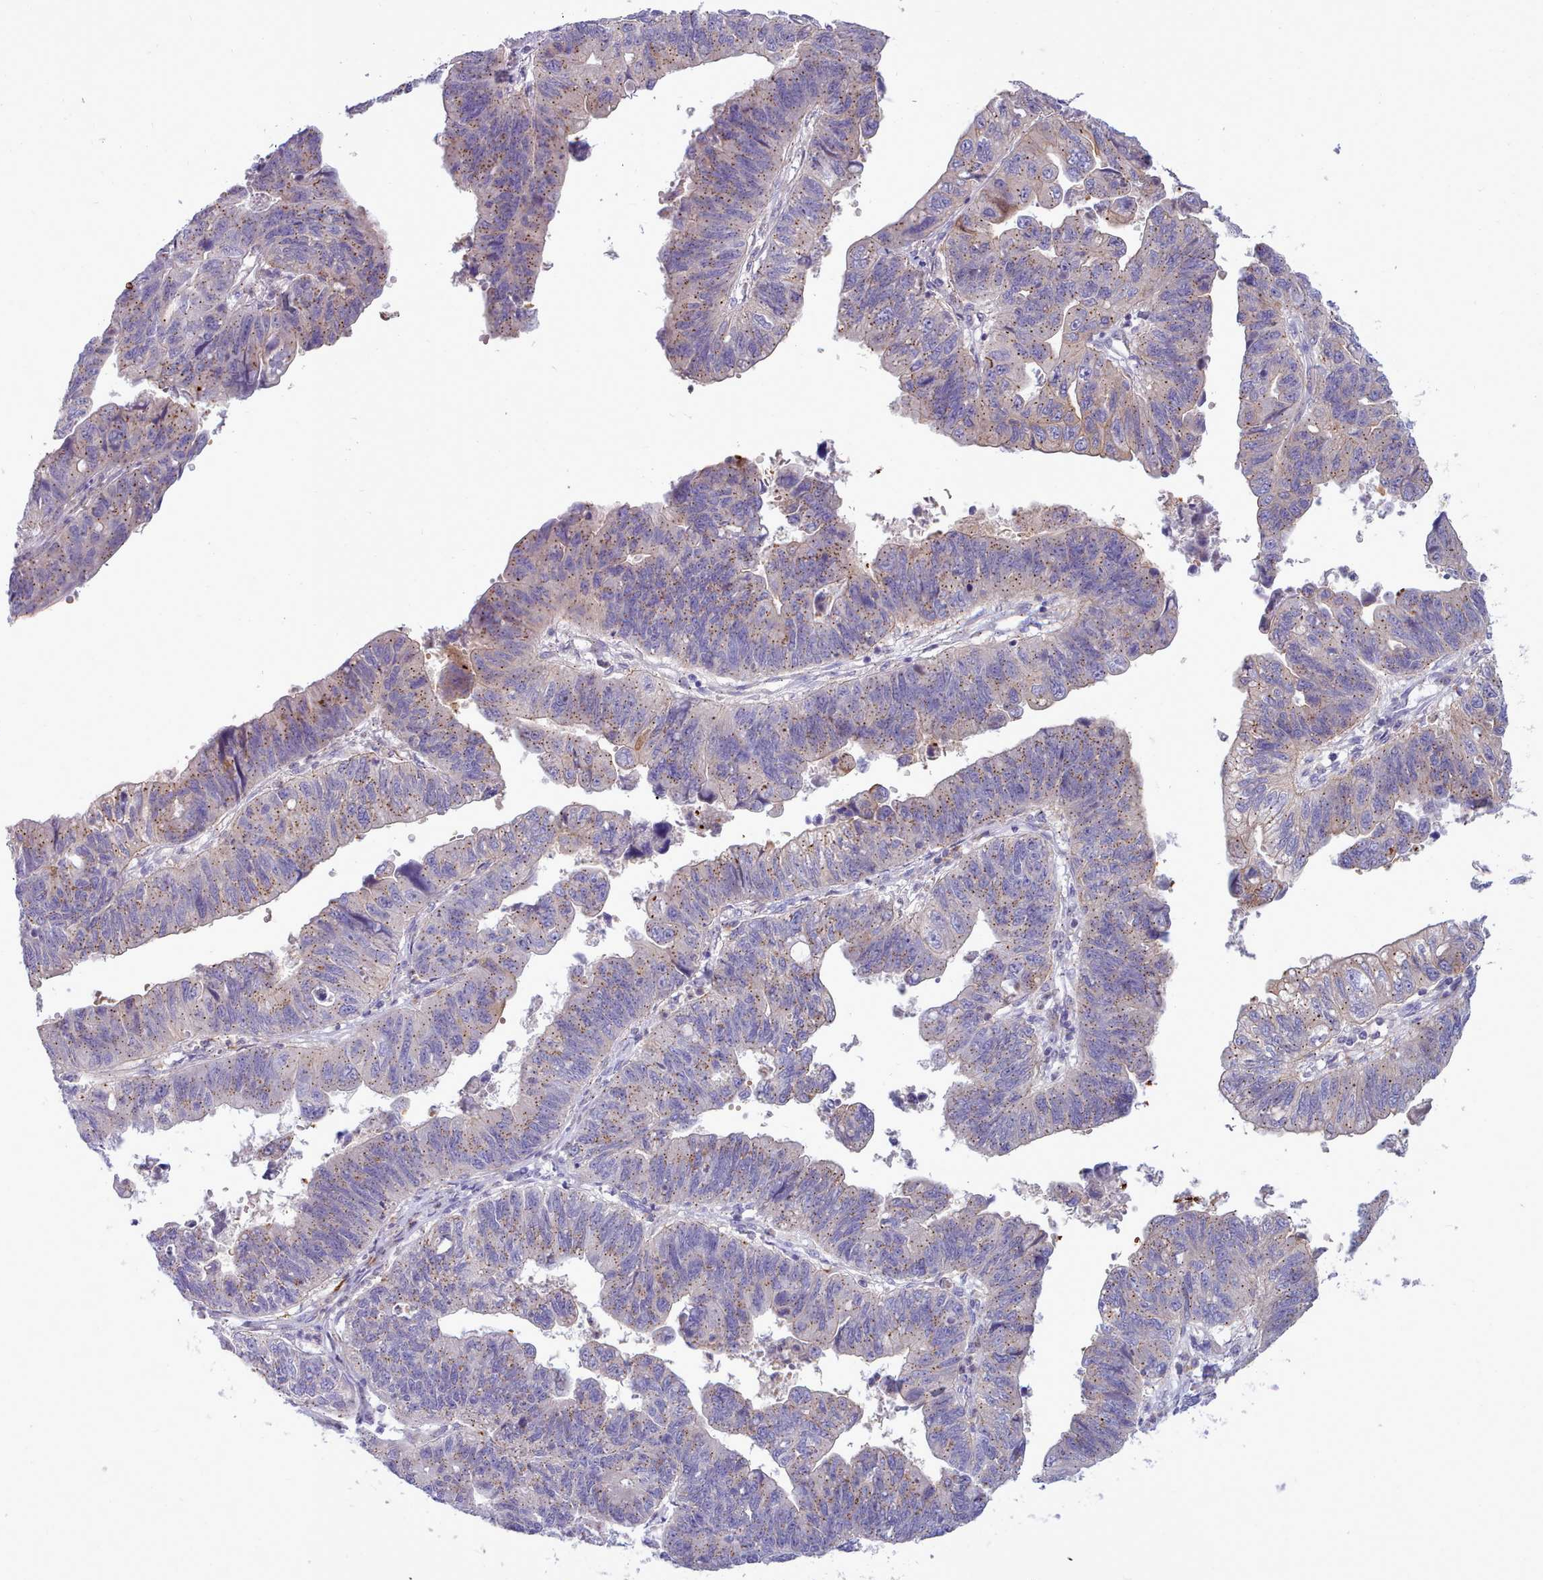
{"staining": {"intensity": "weak", "quantity": "25%-75%", "location": "cytoplasmic/membranous"}, "tissue": "stomach cancer", "cell_type": "Tumor cells", "image_type": "cancer", "snomed": [{"axis": "morphology", "description": "Adenocarcinoma, NOS"}, {"axis": "topography", "description": "Stomach"}], "caption": "This is an image of IHC staining of stomach cancer, which shows weak expression in the cytoplasmic/membranous of tumor cells.", "gene": "NKX1-2", "patient": {"sex": "male", "age": 59}}